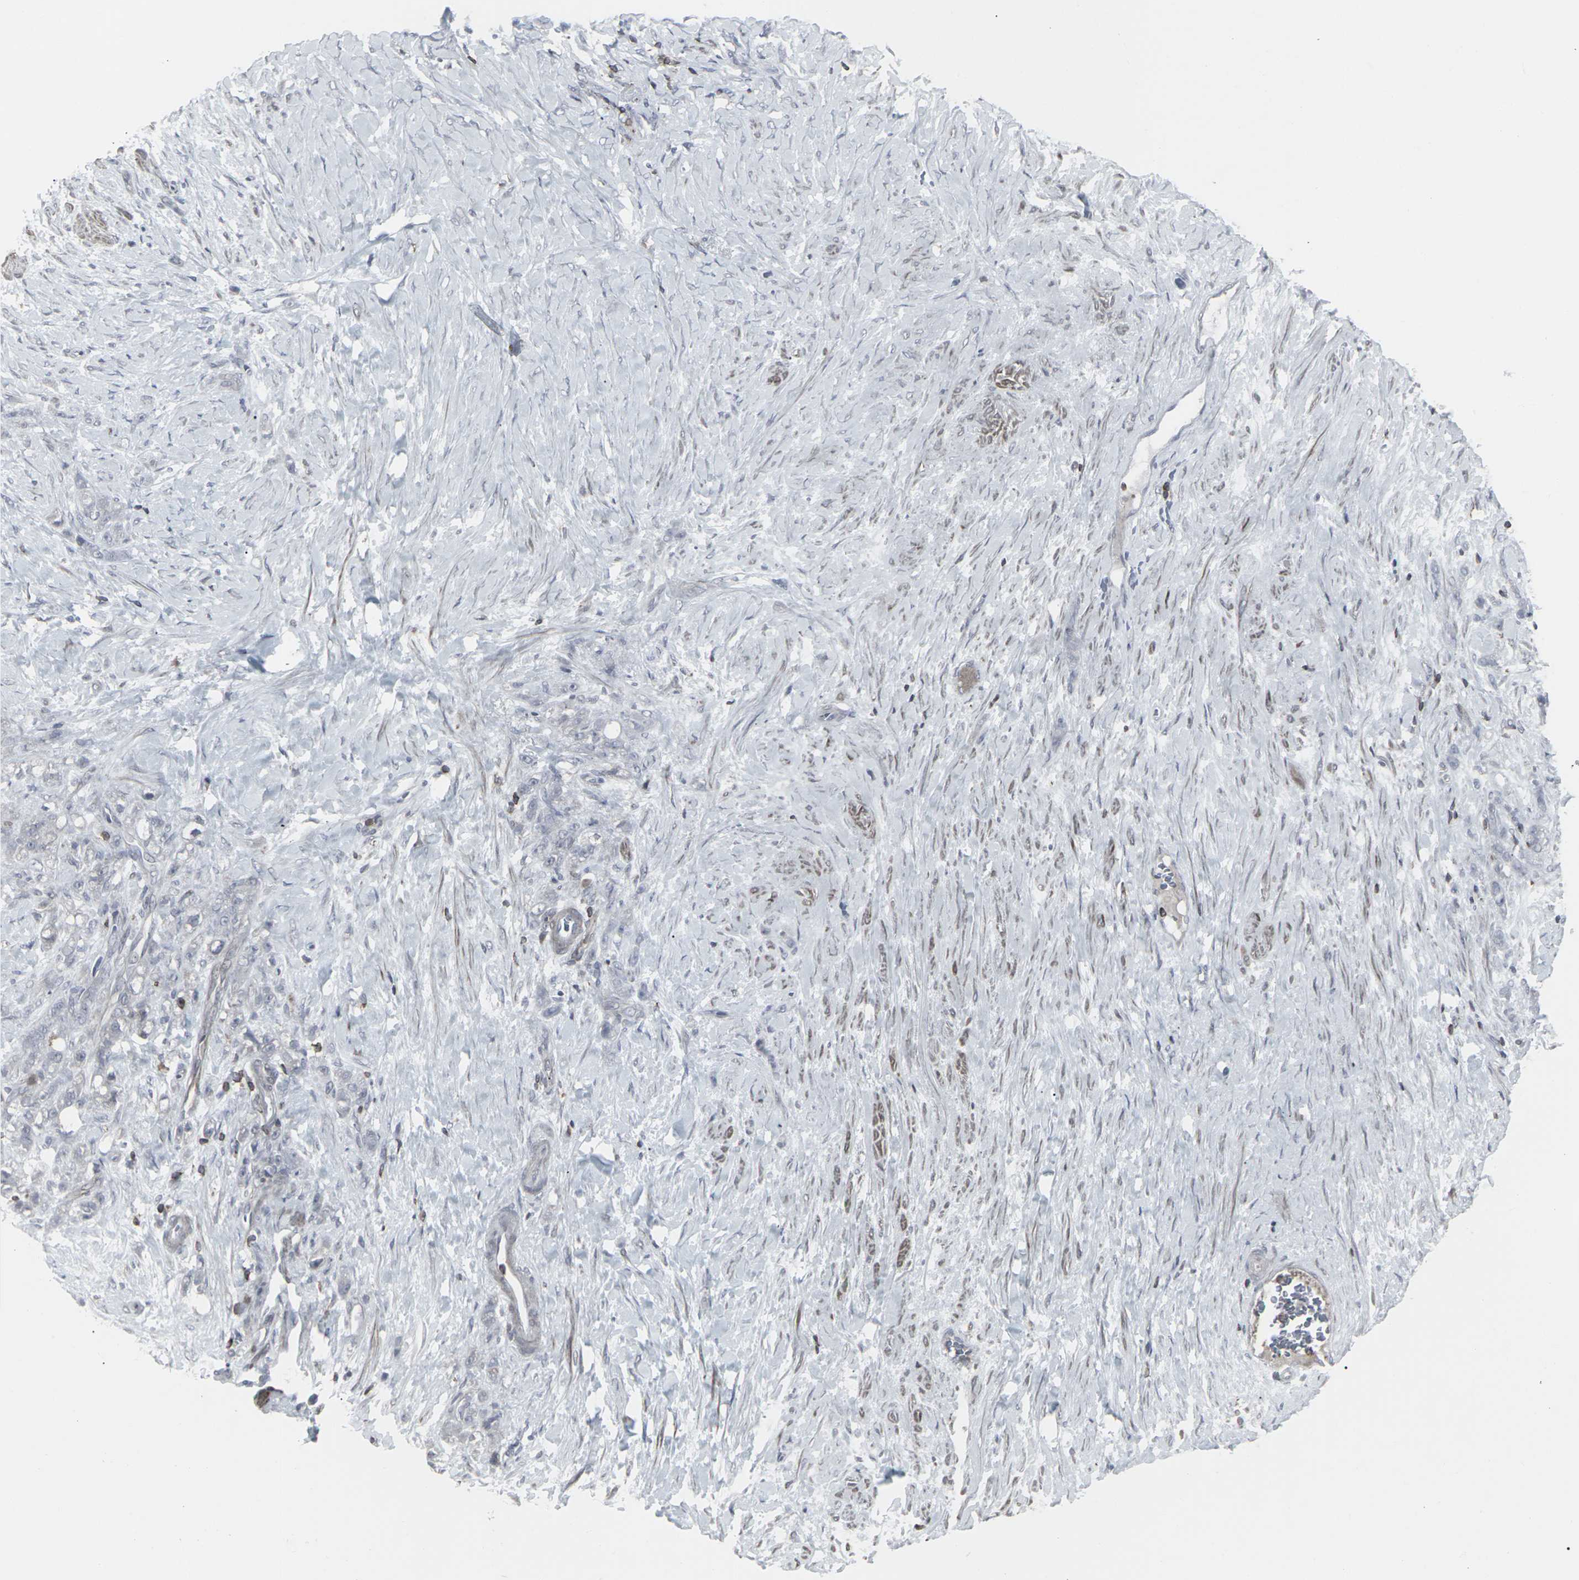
{"staining": {"intensity": "negative", "quantity": "none", "location": "none"}, "tissue": "stomach cancer", "cell_type": "Tumor cells", "image_type": "cancer", "snomed": [{"axis": "morphology", "description": "Adenocarcinoma, NOS"}, {"axis": "topography", "description": "Stomach"}], "caption": "The micrograph displays no staining of tumor cells in stomach cancer.", "gene": "APOBEC2", "patient": {"sex": "male", "age": 82}}